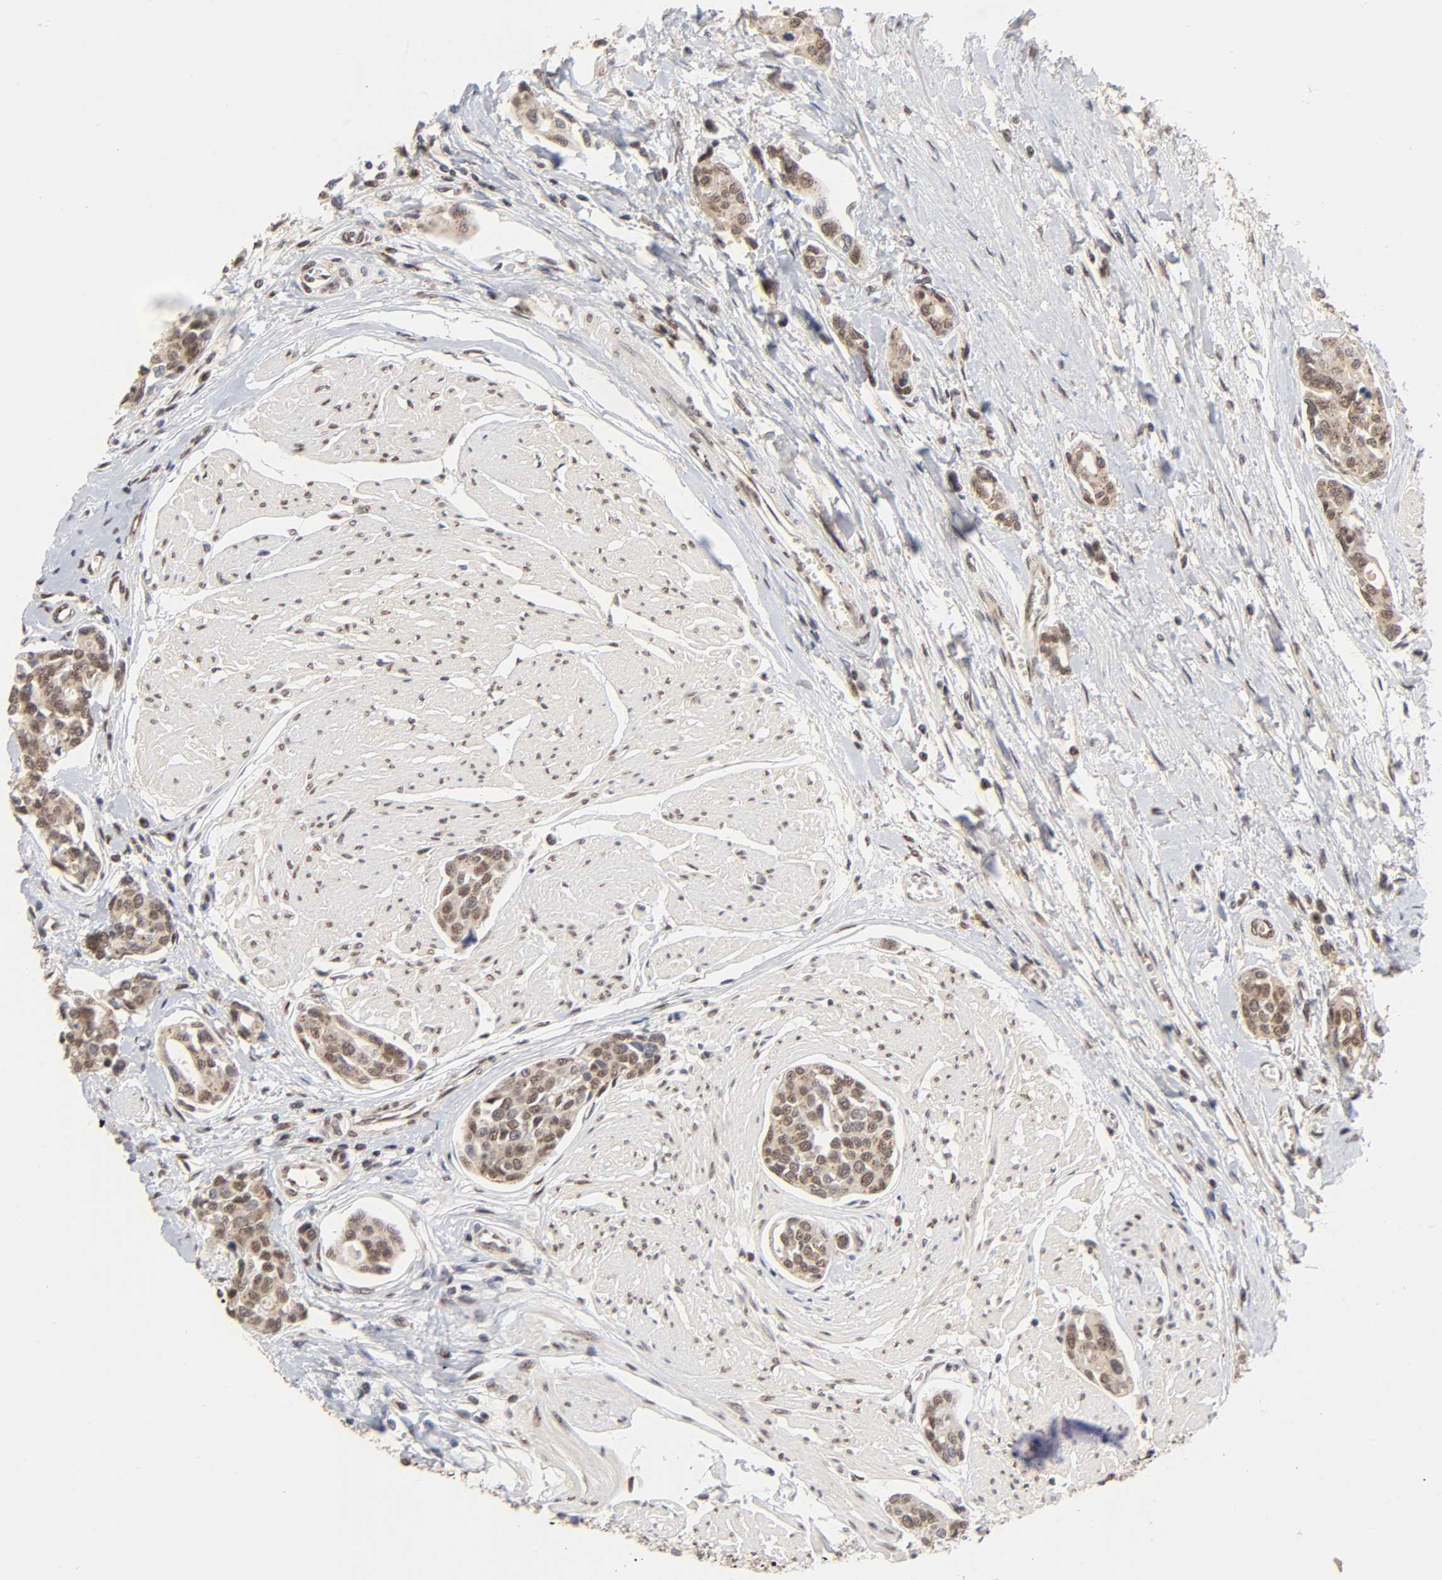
{"staining": {"intensity": "moderate", "quantity": ">75%", "location": "cytoplasmic/membranous,nuclear"}, "tissue": "urothelial cancer", "cell_type": "Tumor cells", "image_type": "cancer", "snomed": [{"axis": "morphology", "description": "Urothelial carcinoma, High grade"}, {"axis": "topography", "description": "Urinary bladder"}], "caption": "Immunohistochemistry image of neoplastic tissue: human urothelial cancer stained using immunohistochemistry (IHC) exhibits medium levels of moderate protein expression localized specifically in the cytoplasmic/membranous and nuclear of tumor cells, appearing as a cytoplasmic/membranous and nuclear brown color.", "gene": "EP300", "patient": {"sex": "male", "age": 78}}